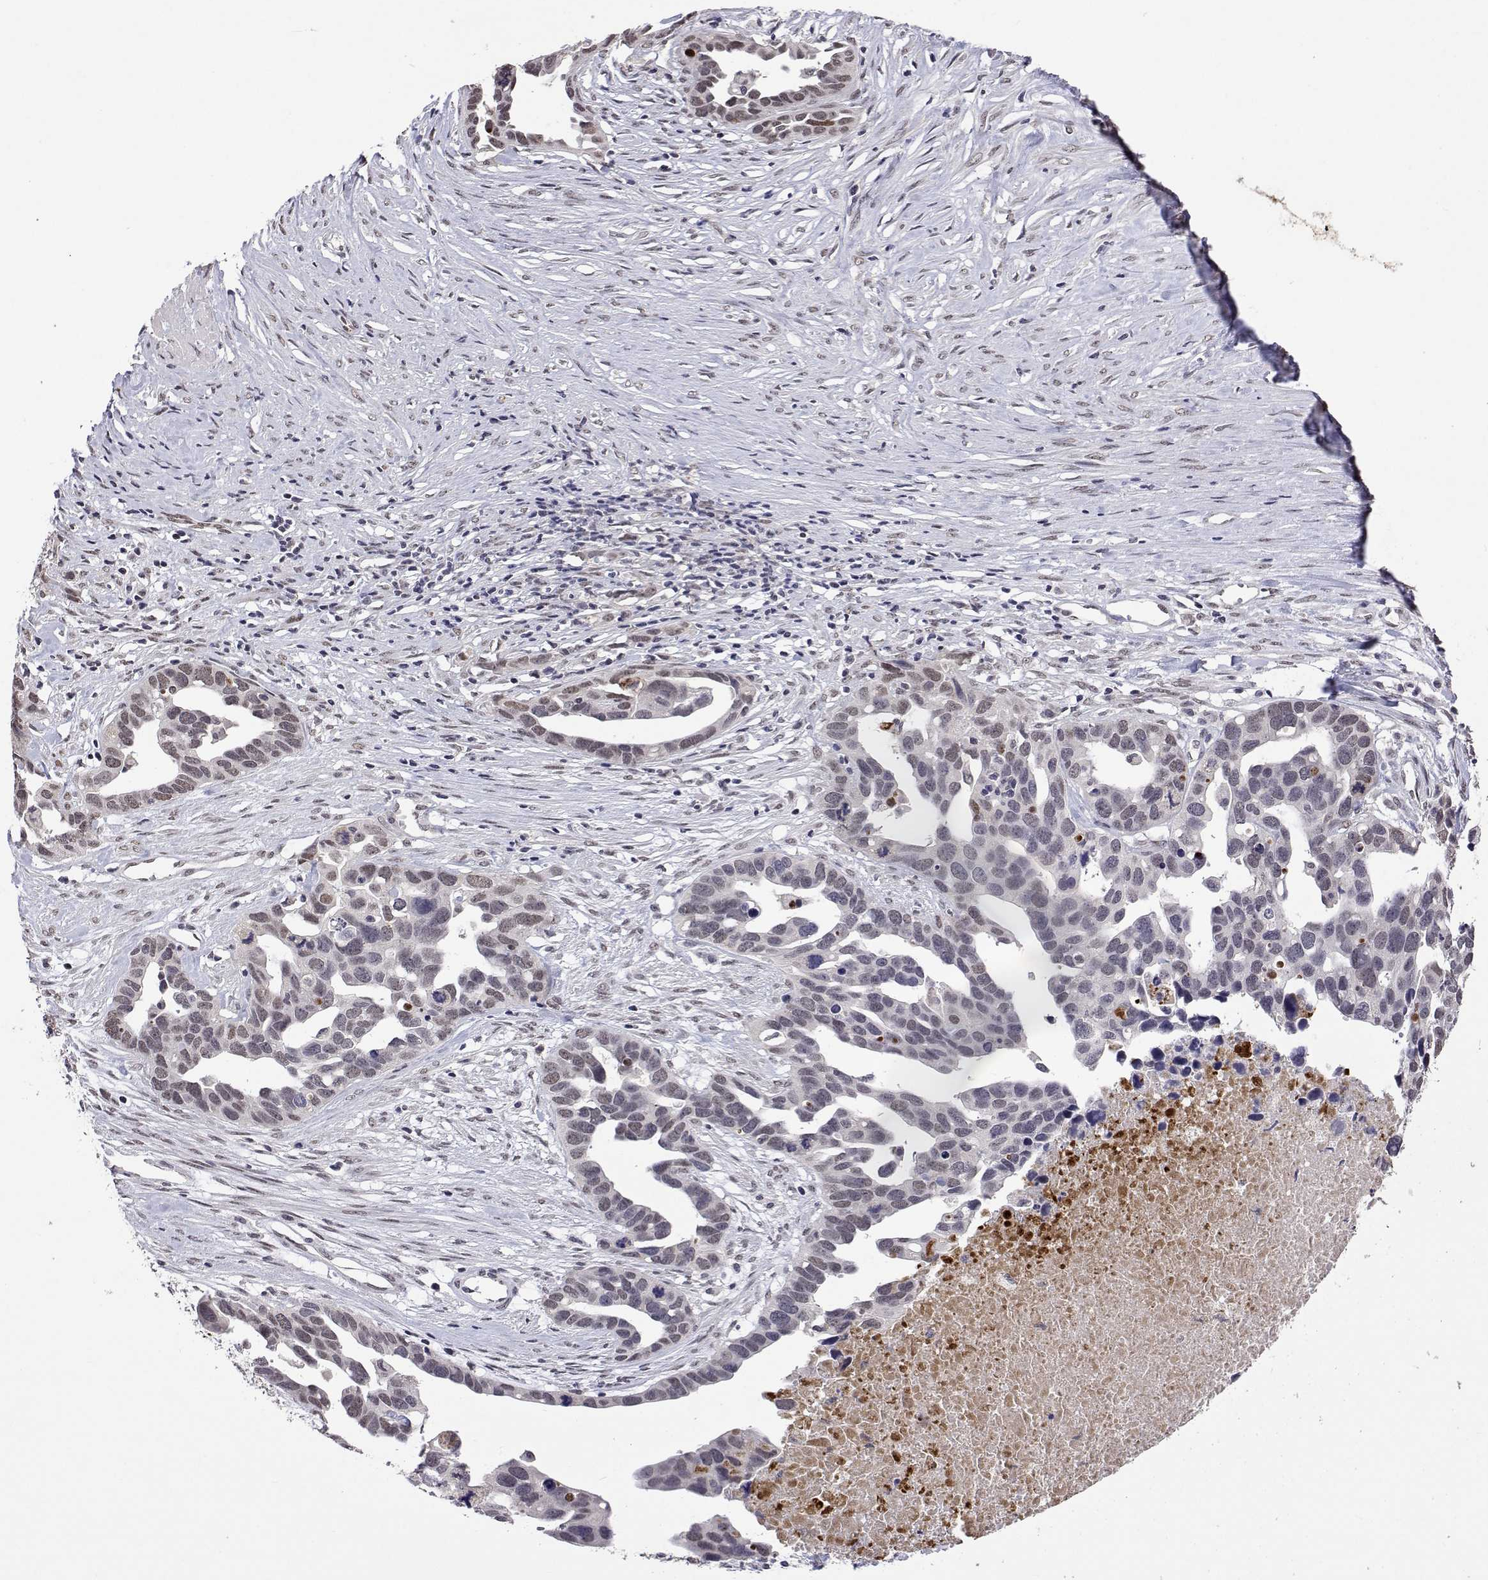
{"staining": {"intensity": "weak", "quantity": "<25%", "location": "nuclear"}, "tissue": "ovarian cancer", "cell_type": "Tumor cells", "image_type": "cancer", "snomed": [{"axis": "morphology", "description": "Cystadenocarcinoma, serous, NOS"}, {"axis": "topography", "description": "Ovary"}], "caption": "IHC image of ovarian cancer (serous cystadenocarcinoma) stained for a protein (brown), which demonstrates no positivity in tumor cells. (DAB IHC with hematoxylin counter stain).", "gene": "HNRNPA0", "patient": {"sex": "female", "age": 54}}